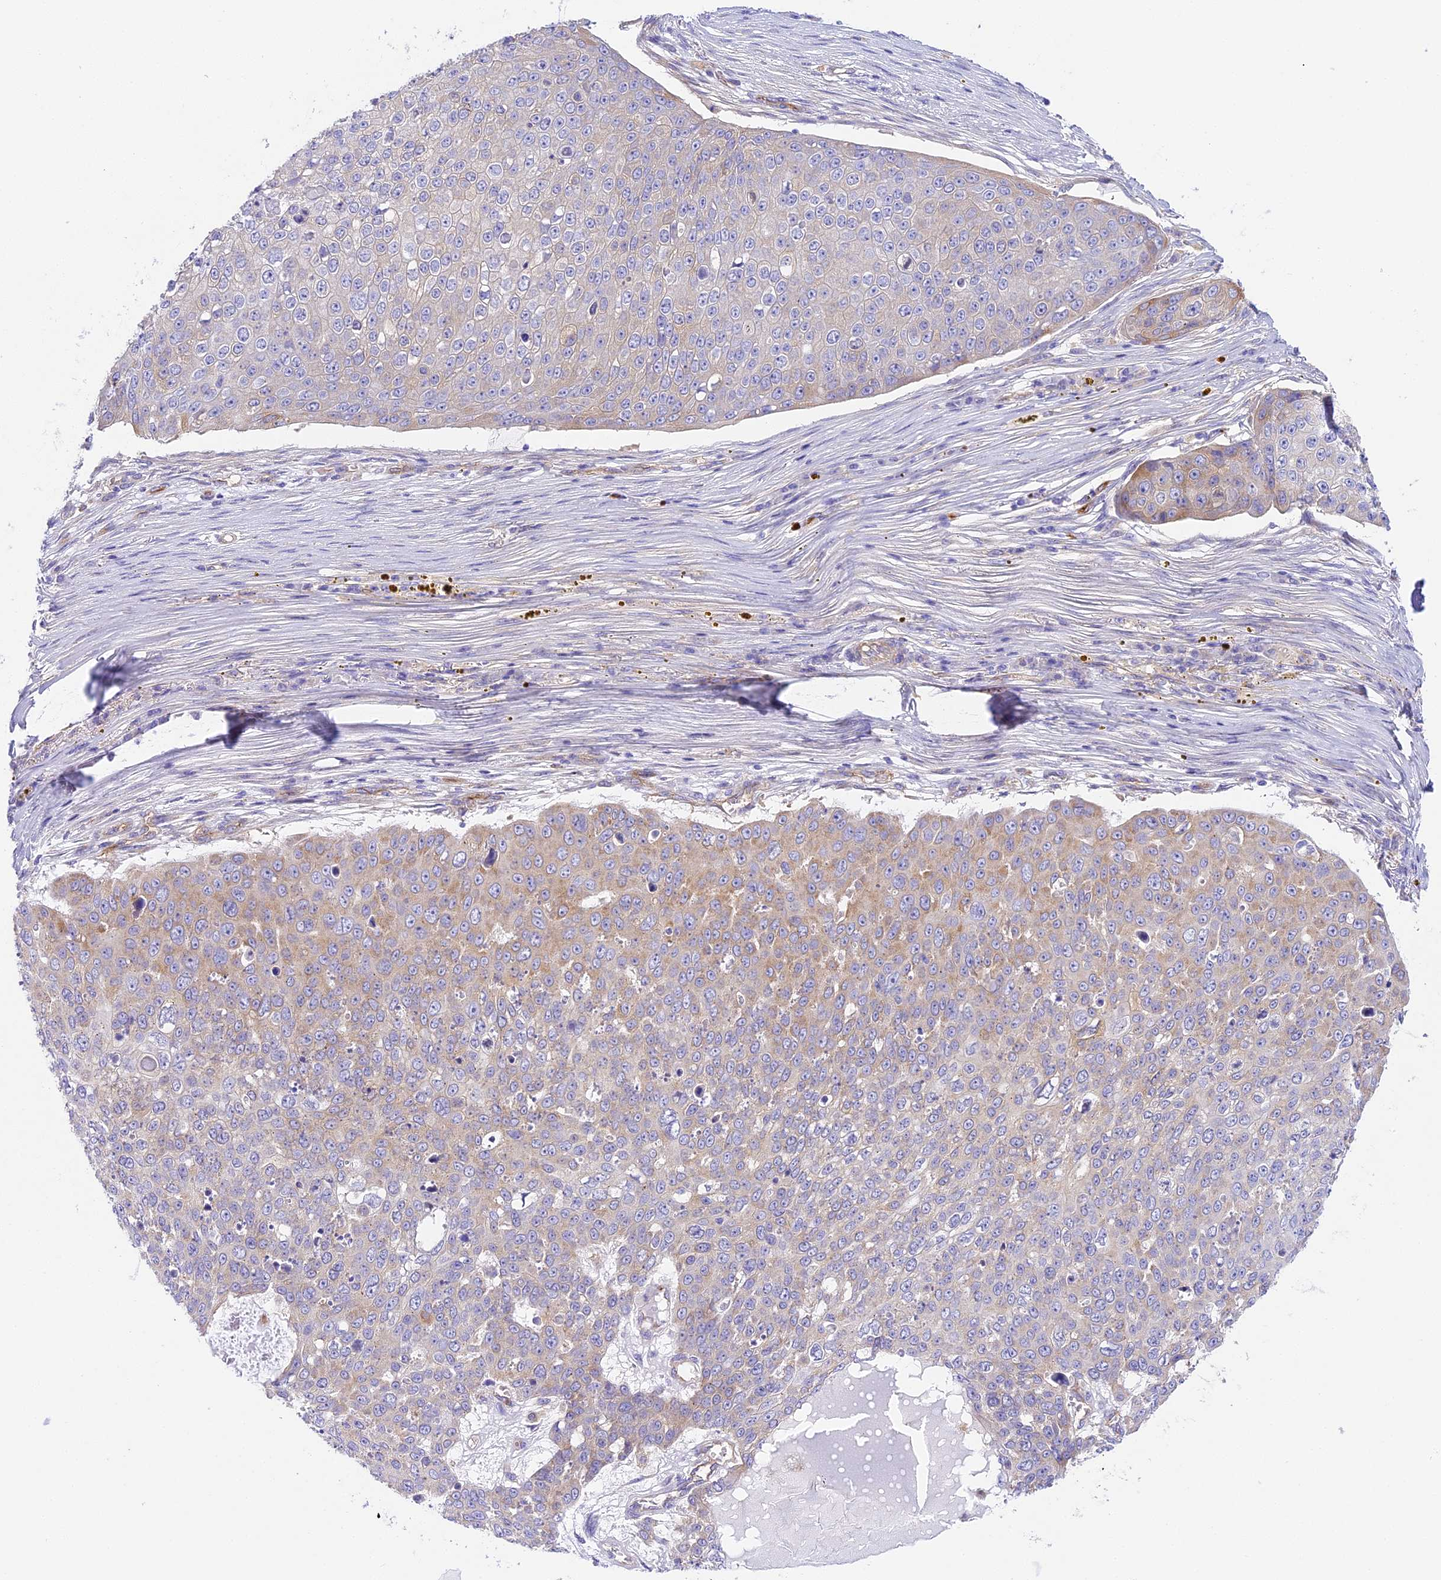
{"staining": {"intensity": "weak", "quantity": "<25%", "location": "cytoplasmic/membranous"}, "tissue": "skin cancer", "cell_type": "Tumor cells", "image_type": "cancer", "snomed": [{"axis": "morphology", "description": "Squamous cell carcinoma, NOS"}, {"axis": "topography", "description": "Skin"}], "caption": "Immunohistochemical staining of human skin cancer (squamous cell carcinoma) displays no significant staining in tumor cells. (DAB (3,3'-diaminobenzidine) IHC visualized using brightfield microscopy, high magnification).", "gene": "HOMER3", "patient": {"sex": "male", "age": 71}}